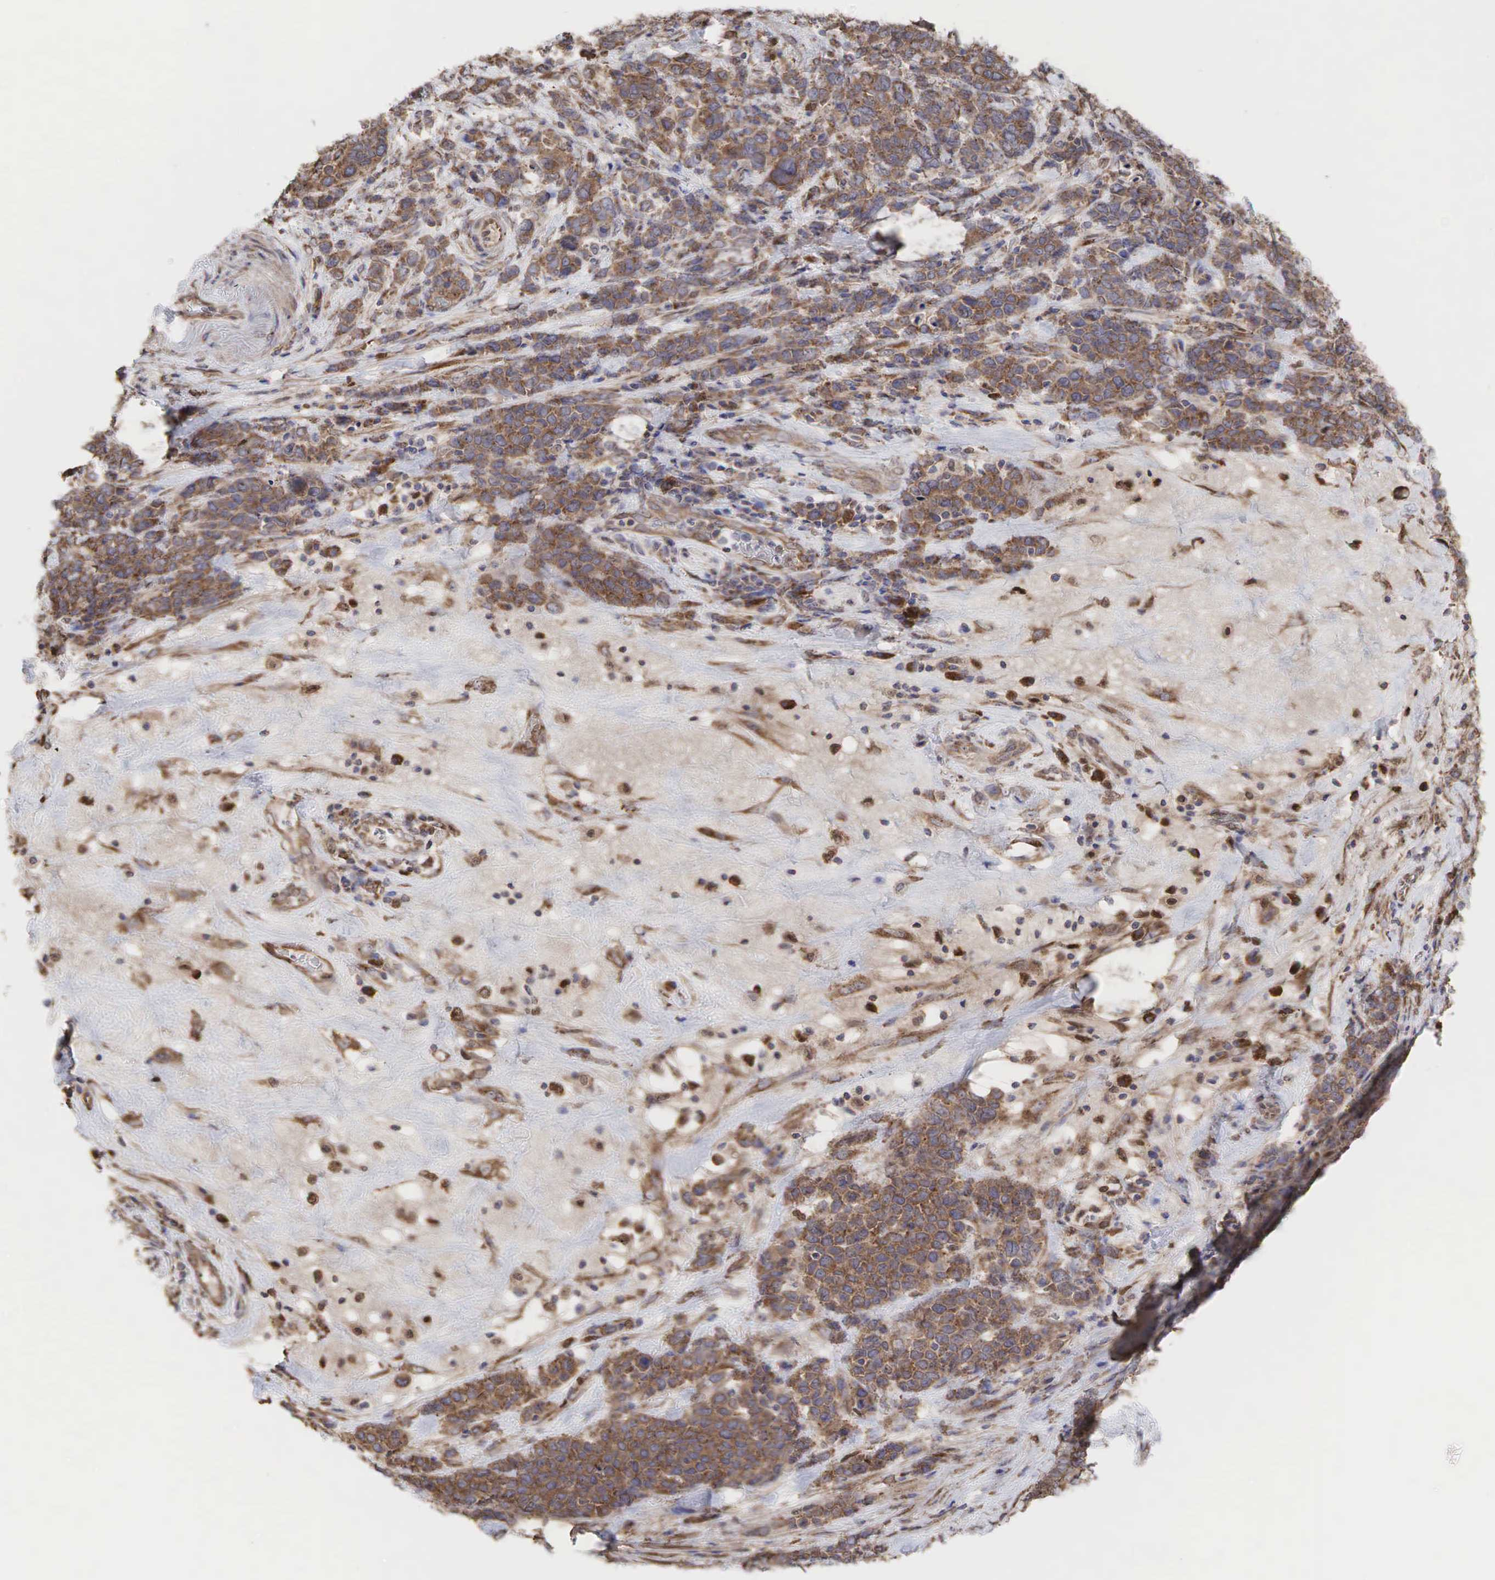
{"staining": {"intensity": "moderate", "quantity": ">75%", "location": "cytoplasmic/membranous"}, "tissue": "stomach cancer", "cell_type": "Tumor cells", "image_type": "cancer", "snomed": [{"axis": "morphology", "description": "Adenocarcinoma, NOS"}, {"axis": "topography", "description": "Stomach, upper"}], "caption": "Protein positivity by immunohistochemistry displays moderate cytoplasmic/membranous expression in about >75% of tumor cells in stomach adenocarcinoma. (IHC, brightfield microscopy, high magnification).", "gene": "PABPC5", "patient": {"sex": "male", "age": 71}}